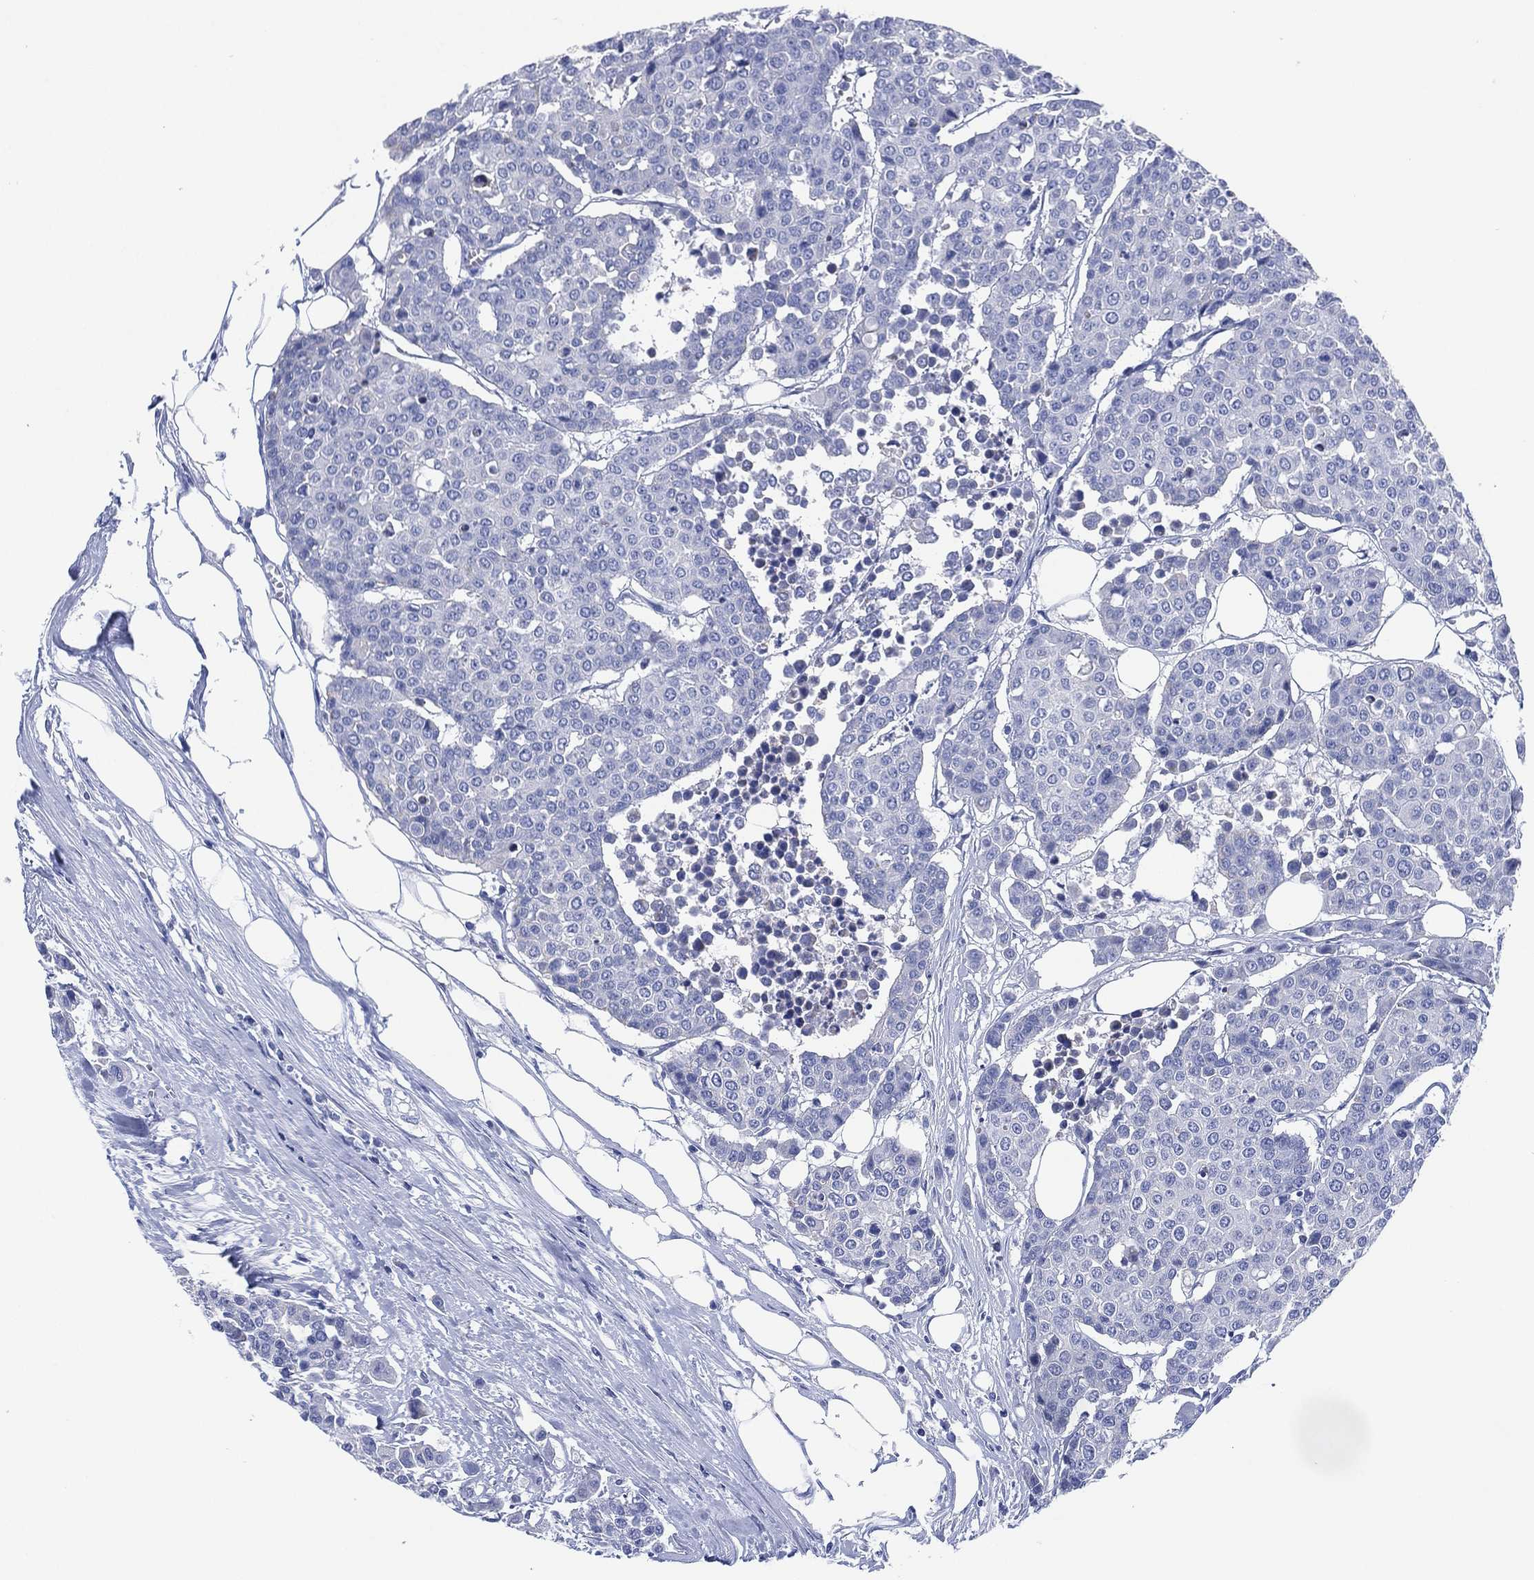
{"staining": {"intensity": "negative", "quantity": "none", "location": "none"}, "tissue": "carcinoid", "cell_type": "Tumor cells", "image_type": "cancer", "snomed": [{"axis": "morphology", "description": "Carcinoid, malignant, NOS"}, {"axis": "topography", "description": "Colon"}], "caption": "Malignant carcinoid was stained to show a protein in brown. There is no significant positivity in tumor cells. Nuclei are stained in blue.", "gene": "SLC9C2", "patient": {"sex": "male", "age": 81}}